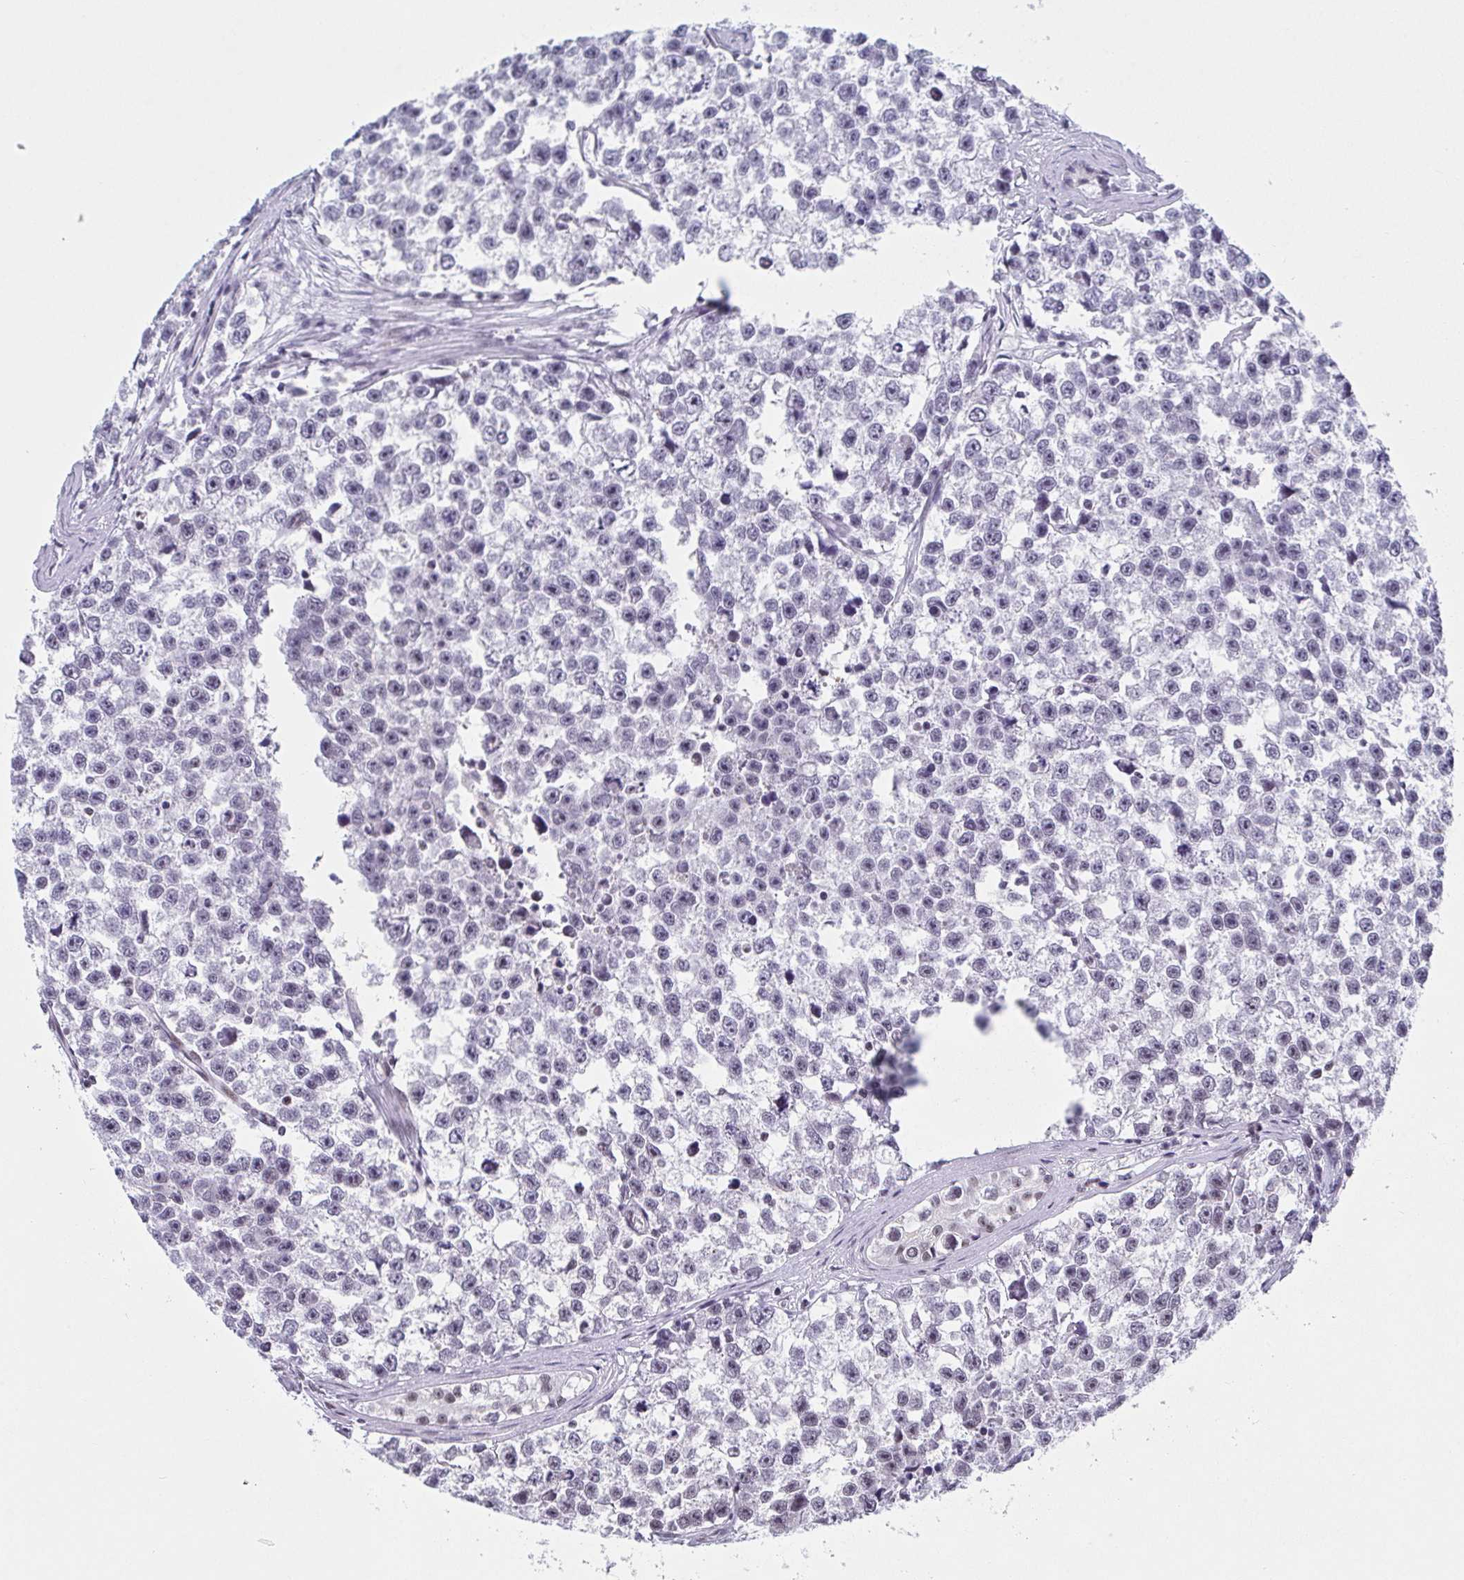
{"staining": {"intensity": "negative", "quantity": "none", "location": "none"}, "tissue": "testis cancer", "cell_type": "Tumor cells", "image_type": "cancer", "snomed": [{"axis": "morphology", "description": "Seminoma, NOS"}, {"axis": "topography", "description": "Testis"}], "caption": "The immunohistochemistry (IHC) histopathology image has no significant staining in tumor cells of testis cancer tissue.", "gene": "SLC7A10", "patient": {"sex": "male", "age": 26}}